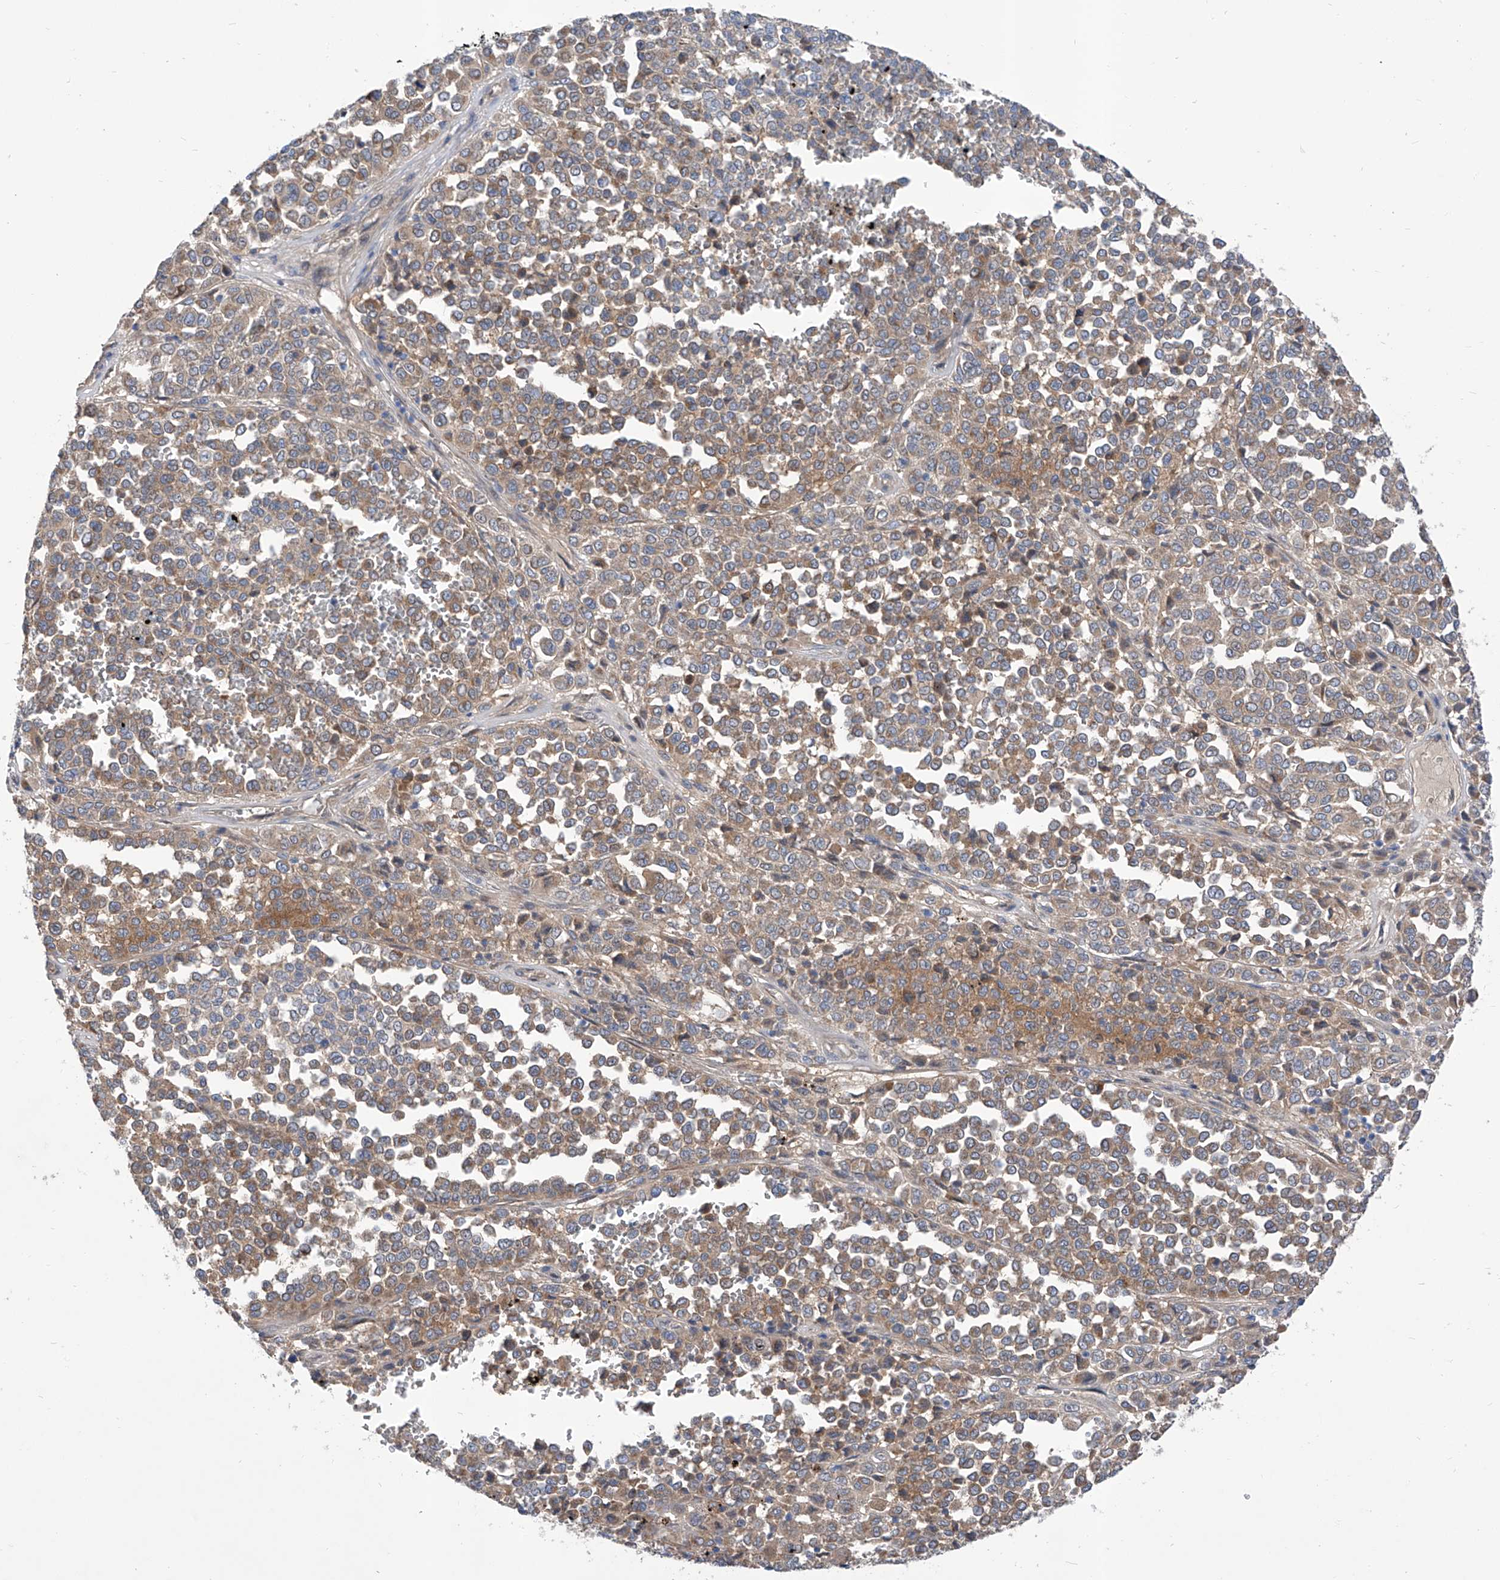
{"staining": {"intensity": "moderate", "quantity": ">75%", "location": "cytoplasmic/membranous"}, "tissue": "melanoma", "cell_type": "Tumor cells", "image_type": "cancer", "snomed": [{"axis": "morphology", "description": "Malignant melanoma, Metastatic site"}, {"axis": "topography", "description": "Pancreas"}], "caption": "Immunohistochemistry (IHC) micrograph of neoplastic tissue: human melanoma stained using immunohistochemistry demonstrates medium levels of moderate protein expression localized specifically in the cytoplasmic/membranous of tumor cells, appearing as a cytoplasmic/membranous brown color.", "gene": "SRBD1", "patient": {"sex": "female", "age": 30}}